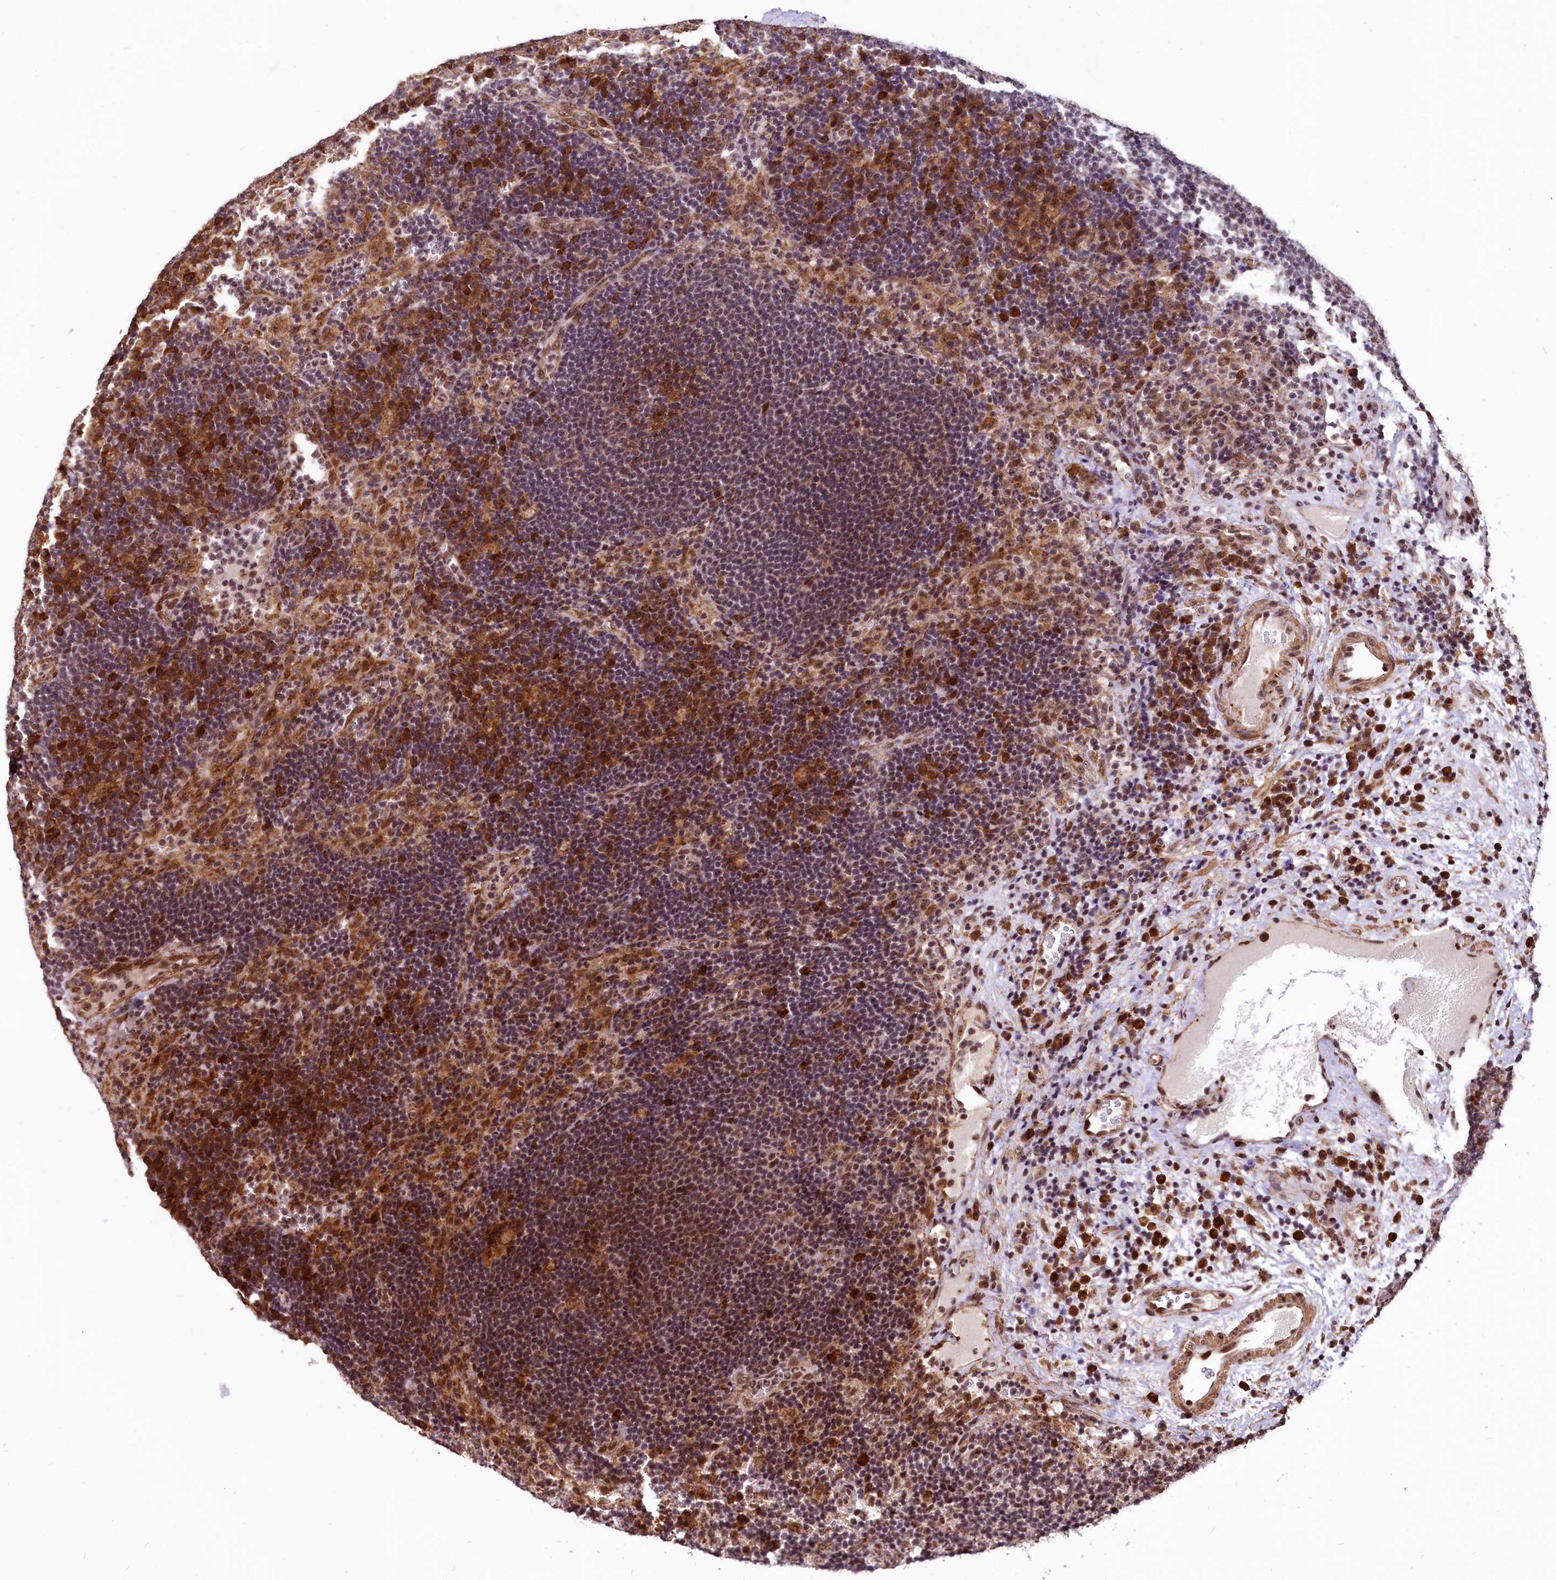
{"staining": {"intensity": "moderate", "quantity": "25%-75%", "location": "cytoplasmic/membranous"}, "tissue": "lymph node", "cell_type": "Germinal center cells", "image_type": "normal", "snomed": [{"axis": "morphology", "description": "Normal tissue, NOS"}, {"axis": "topography", "description": "Lymph node"}], "caption": "DAB (3,3'-diaminobenzidine) immunohistochemical staining of unremarkable lymph node exhibits moderate cytoplasmic/membranous protein positivity in about 25%-75% of germinal center cells. The staining was performed using DAB to visualize the protein expression in brown, while the nuclei were stained in blue with hematoxylin (Magnification: 20x).", "gene": "PDS5B", "patient": {"sex": "female", "age": 70}}